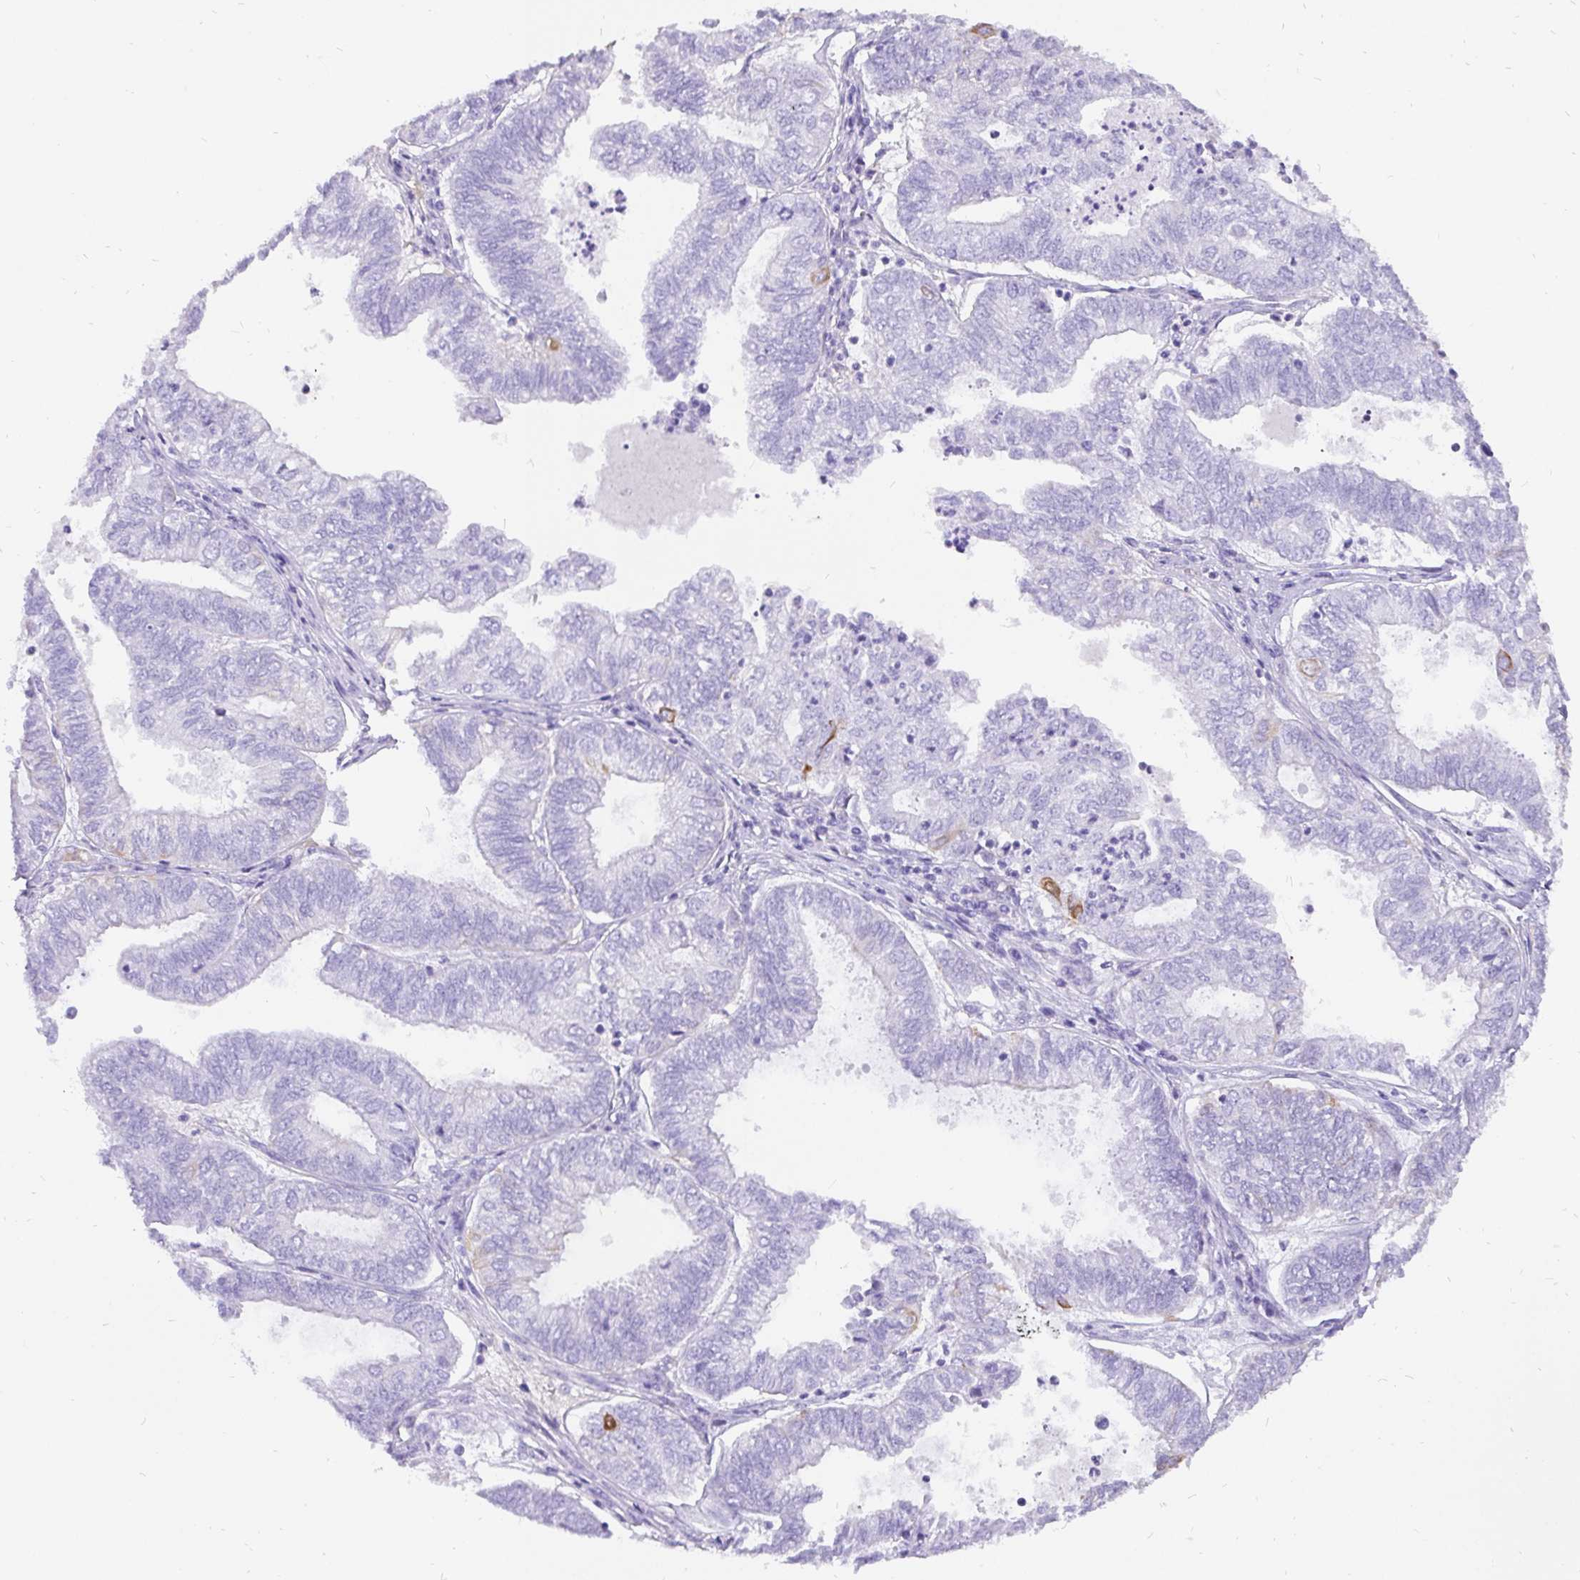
{"staining": {"intensity": "negative", "quantity": "none", "location": "none"}, "tissue": "ovarian cancer", "cell_type": "Tumor cells", "image_type": "cancer", "snomed": [{"axis": "morphology", "description": "Carcinoma, endometroid"}, {"axis": "topography", "description": "Ovary"}], "caption": "Histopathology image shows no protein positivity in tumor cells of ovarian endometroid carcinoma tissue. (Stains: DAB (3,3'-diaminobenzidine) immunohistochemistry (IHC) with hematoxylin counter stain, Microscopy: brightfield microscopy at high magnification).", "gene": "KRT13", "patient": {"sex": "female", "age": 64}}